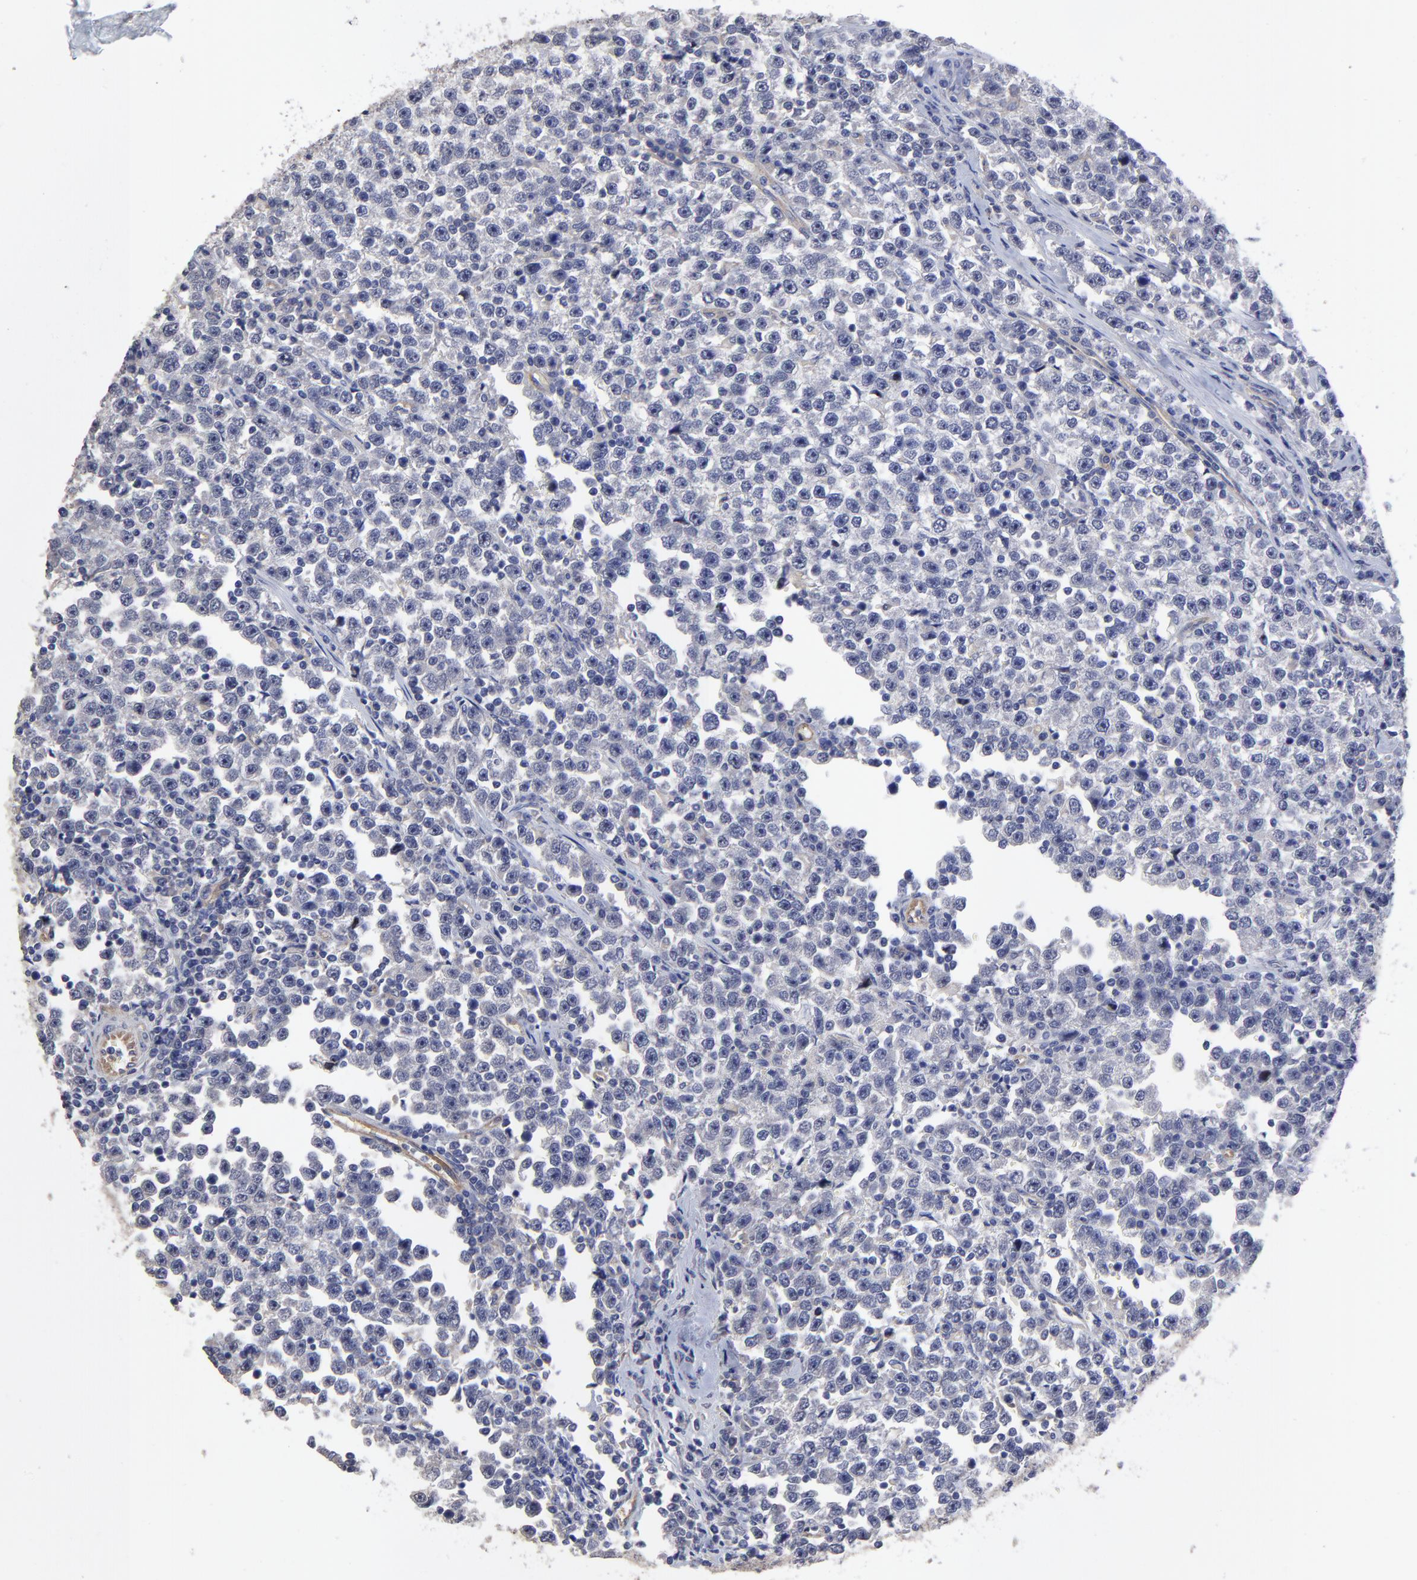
{"staining": {"intensity": "negative", "quantity": "none", "location": "none"}, "tissue": "testis cancer", "cell_type": "Tumor cells", "image_type": "cancer", "snomed": [{"axis": "morphology", "description": "Seminoma, NOS"}, {"axis": "topography", "description": "Testis"}], "caption": "DAB (3,3'-diaminobenzidine) immunohistochemical staining of seminoma (testis) demonstrates no significant staining in tumor cells. (Brightfield microscopy of DAB IHC at high magnification).", "gene": "SULF2", "patient": {"sex": "male", "age": 43}}